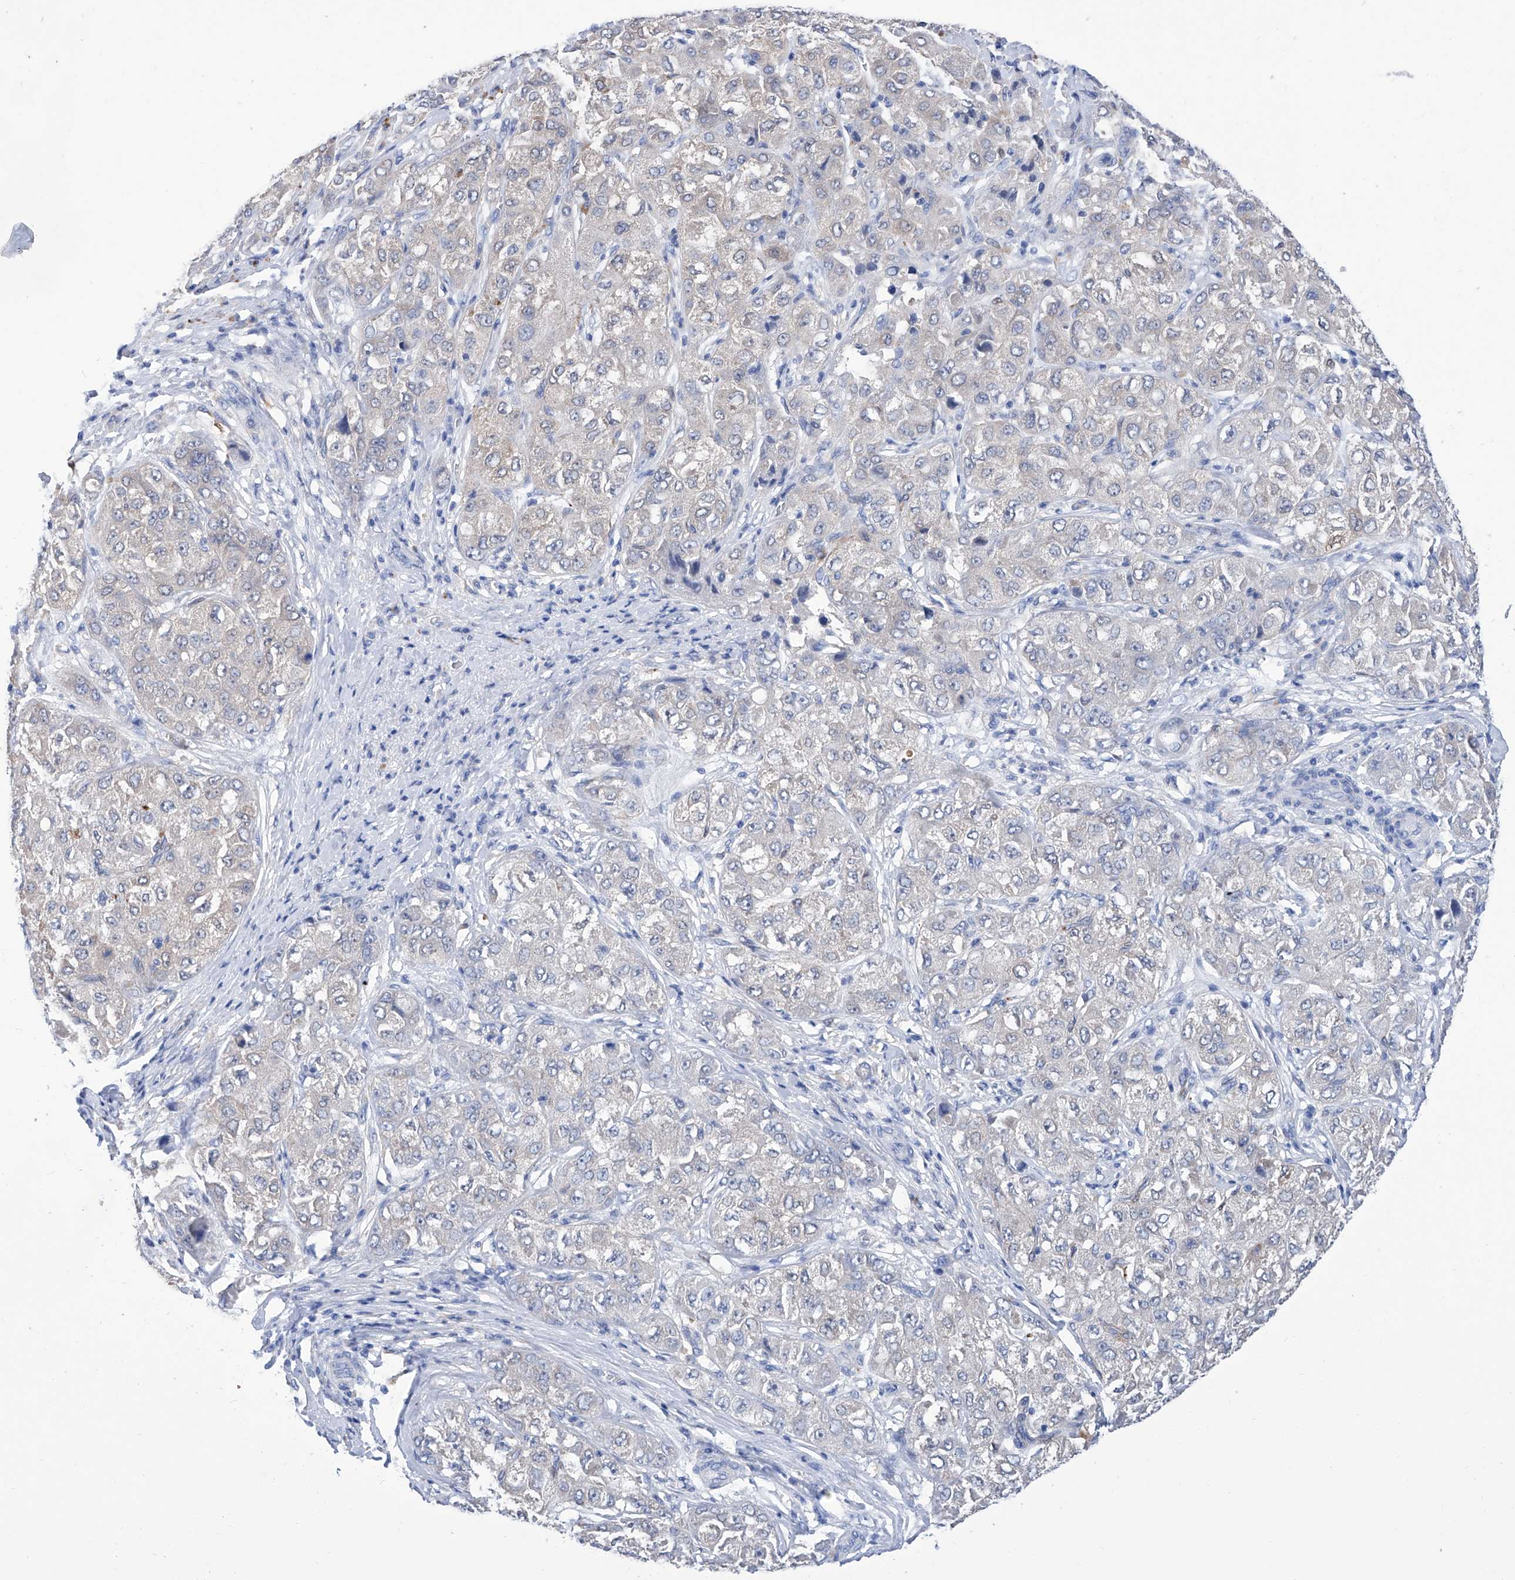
{"staining": {"intensity": "weak", "quantity": "<25%", "location": "cytoplasmic/membranous"}, "tissue": "liver cancer", "cell_type": "Tumor cells", "image_type": "cancer", "snomed": [{"axis": "morphology", "description": "Carcinoma, Hepatocellular, NOS"}, {"axis": "topography", "description": "Liver"}], "caption": "High magnification brightfield microscopy of hepatocellular carcinoma (liver) stained with DAB (3,3'-diaminobenzidine) (brown) and counterstained with hematoxylin (blue): tumor cells show no significant staining.", "gene": "IMPA2", "patient": {"sex": "male", "age": 80}}